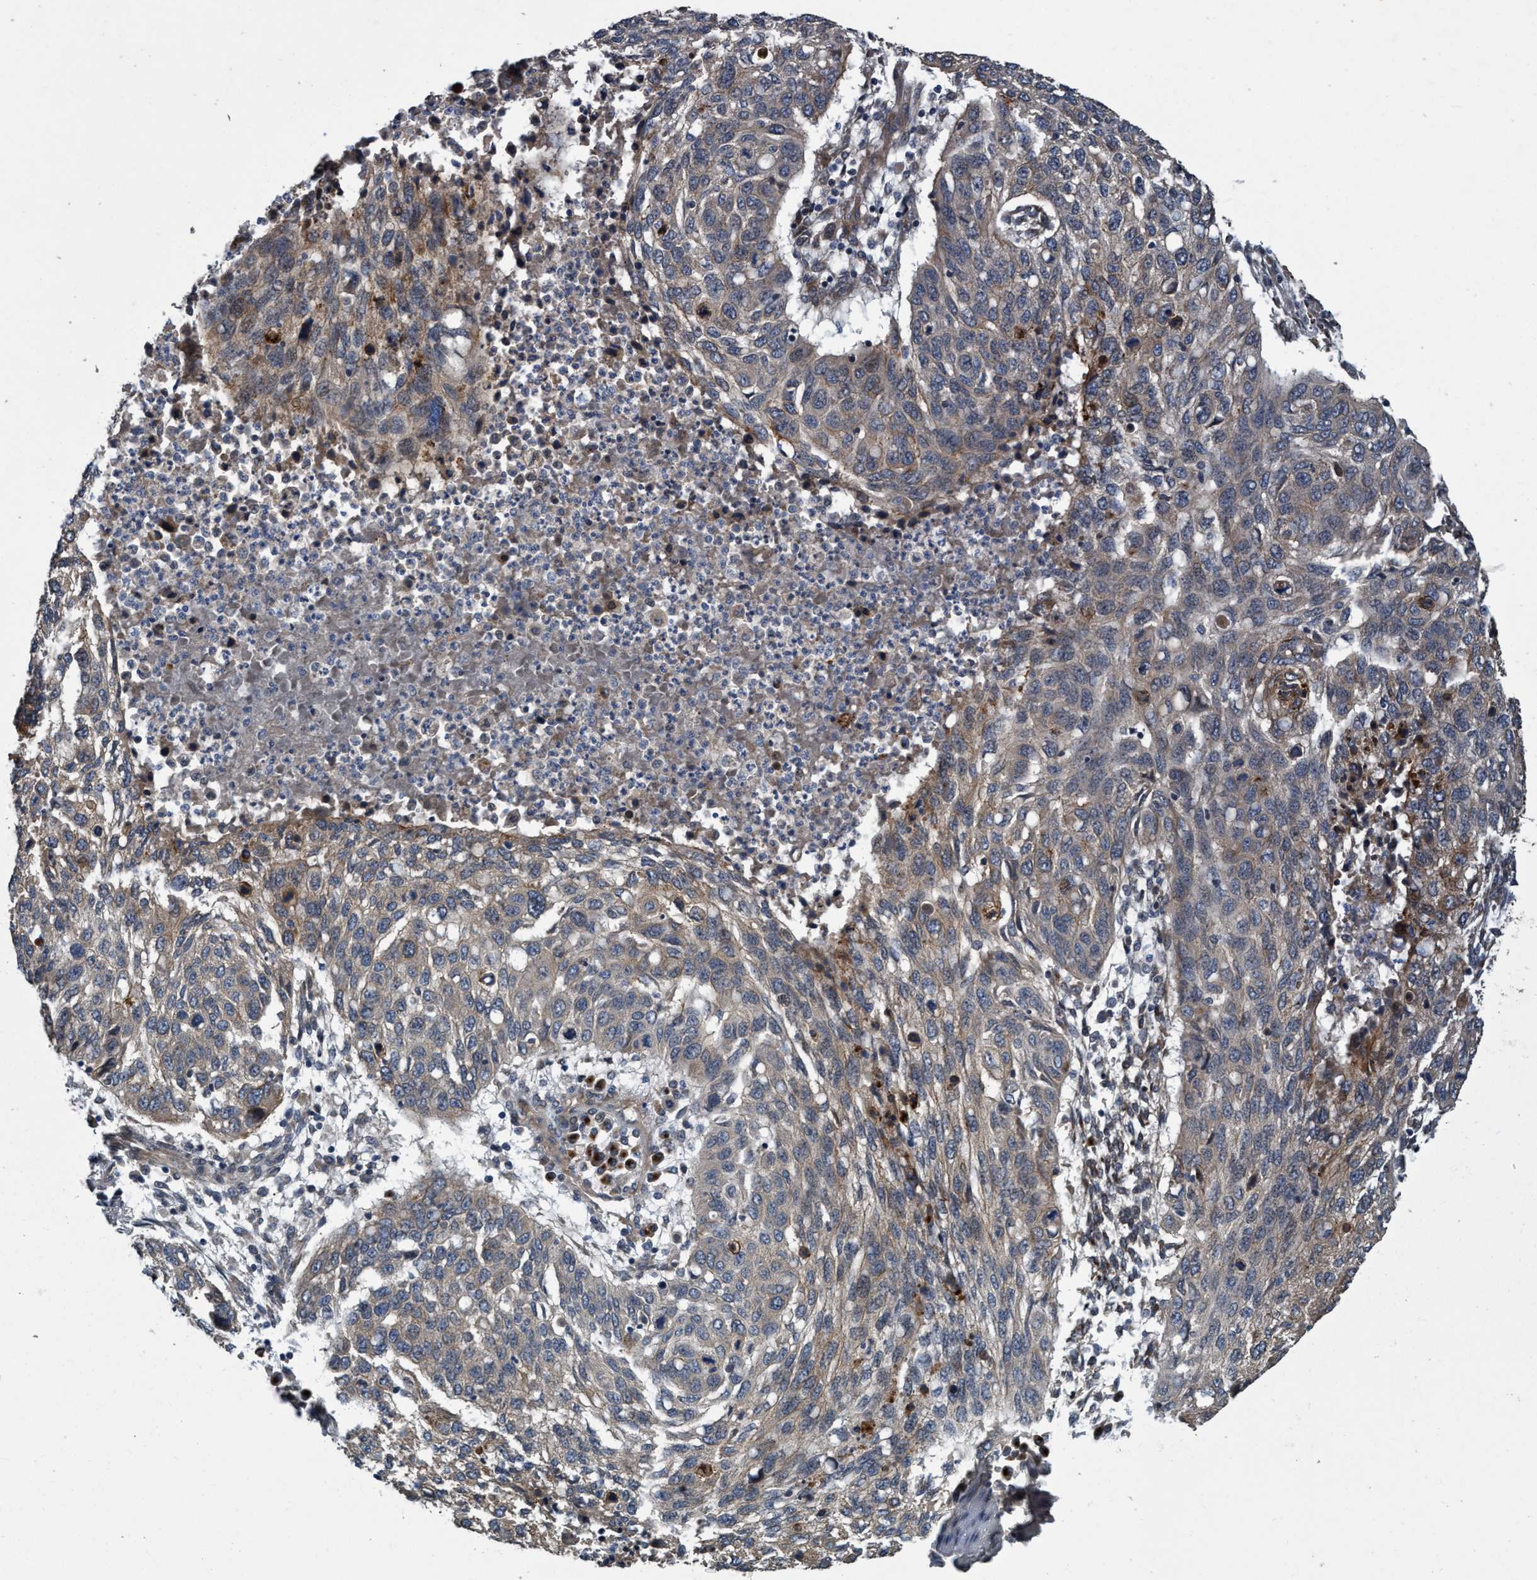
{"staining": {"intensity": "weak", "quantity": "<25%", "location": "cytoplasmic/membranous"}, "tissue": "lung cancer", "cell_type": "Tumor cells", "image_type": "cancer", "snomed": [{"axis": "morphology", "description": "Squamous cell carcinoma, NOS"}, {"axis": "topography", "description": "Lung"}], "caption": "A high-resolution image shows immunohistochemistry (IHC) staining of lung cancer, which displays no significant positivity in tumor cells.", "gene": "MACC1", "patient": {"sex": "female", "age": 63}}